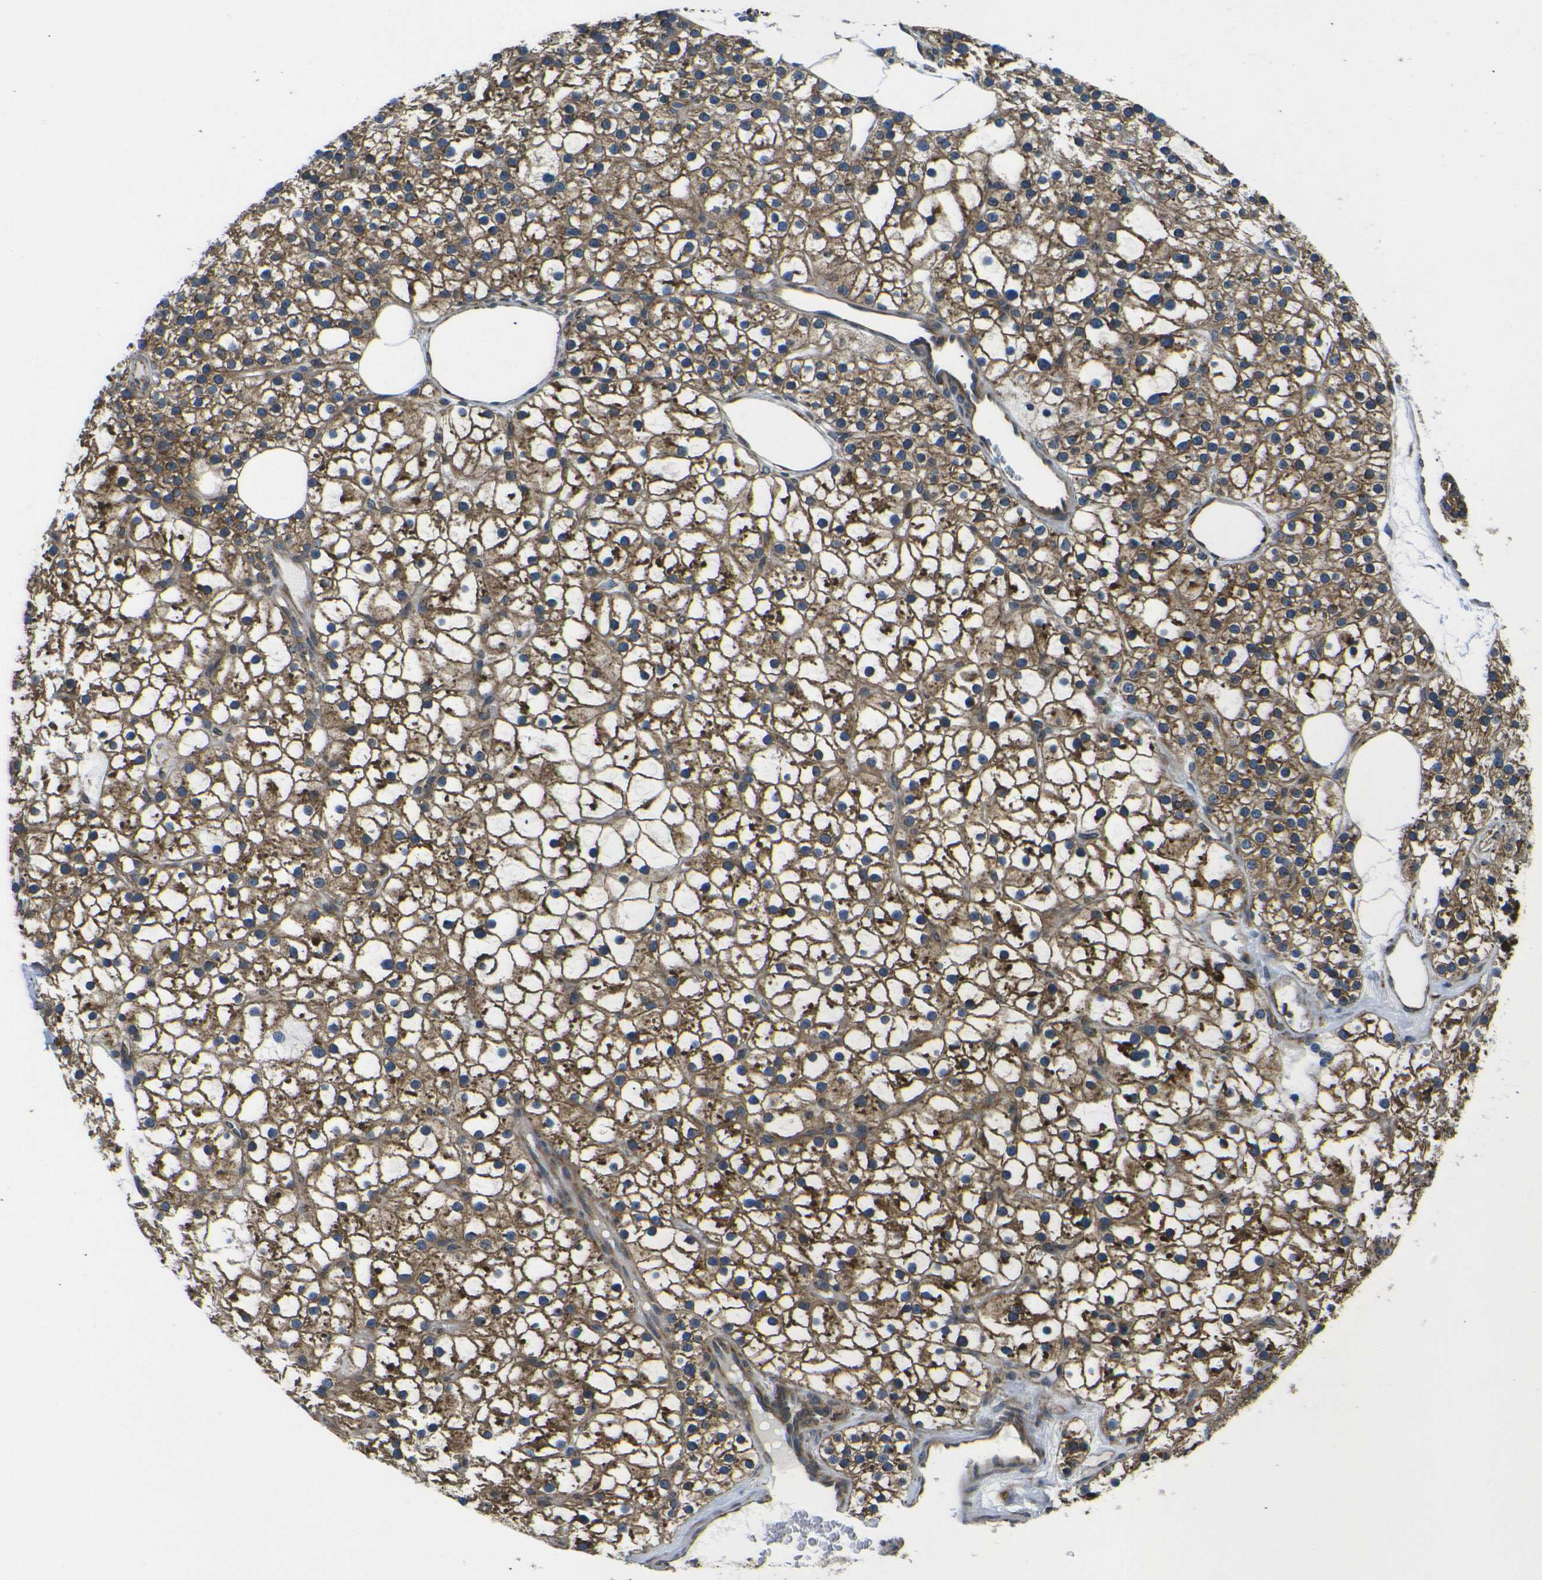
{"staining": {"intensity": "moderate", "quantity": ">75%", "location": "cytoplasmic/membranous"}, "tissue": "parathyroid gland", "cell_type": "Glandular cells", "image_type": "normal", "snomed": [{"axis": "morphology", "description": "Normal tissue, NOS"}, {"axis": "morphology", "description": "Adenoma, NOS"}, {"axis": "topography", "description": "Parathyroid gland"}], "caption": "Protein expression analysis of normal human parathyroid gland reveals moderate cytoplasmic/membranous staining in about >75% of glandular cells. (DAB (3,3'-diaminobenzidine) IHC, brown staining for protein, blue staining for nuclei).", "gene": "RPSA", "patient": {"sex": "female", "age": 70}}